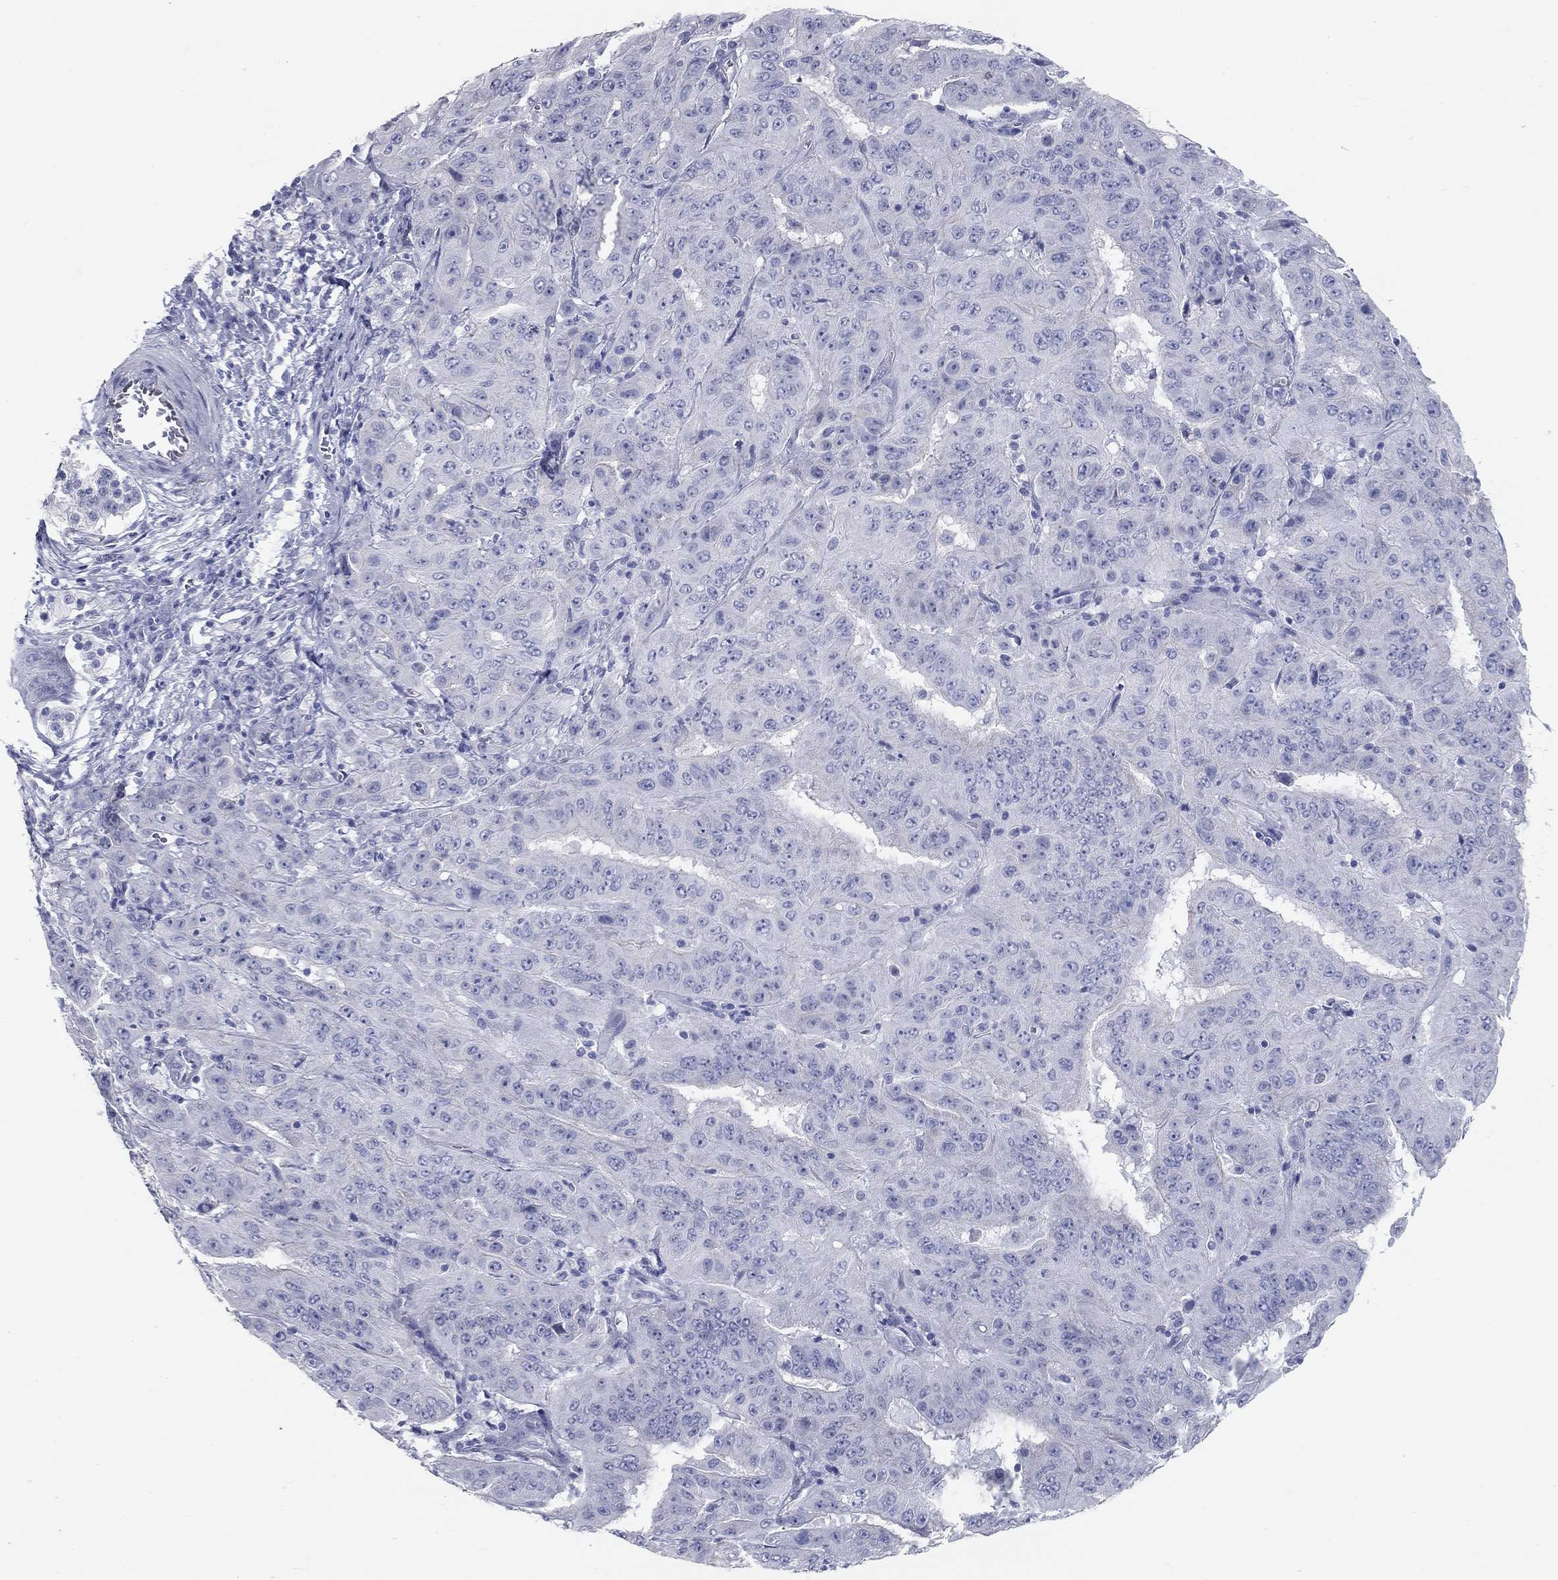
{"staining": {"intensity": "negative", "quantity": "none", "location": "none"}, "tissue": "pancreatic cancer", "cell_type": "Tumor cells", "image_type": "cancer", "snomed": [{"axis": "morphology", "description": "Adenocarcinoma, NOS"}, {"axis": "topography", "description": "Pancreas"}], "caption": "Pancreatic cancer was stained to show a protein in brown. There is no significant staining in tumor cells.", "gene": "TAC1", "patient": {"sex": "male", "age": 63}}